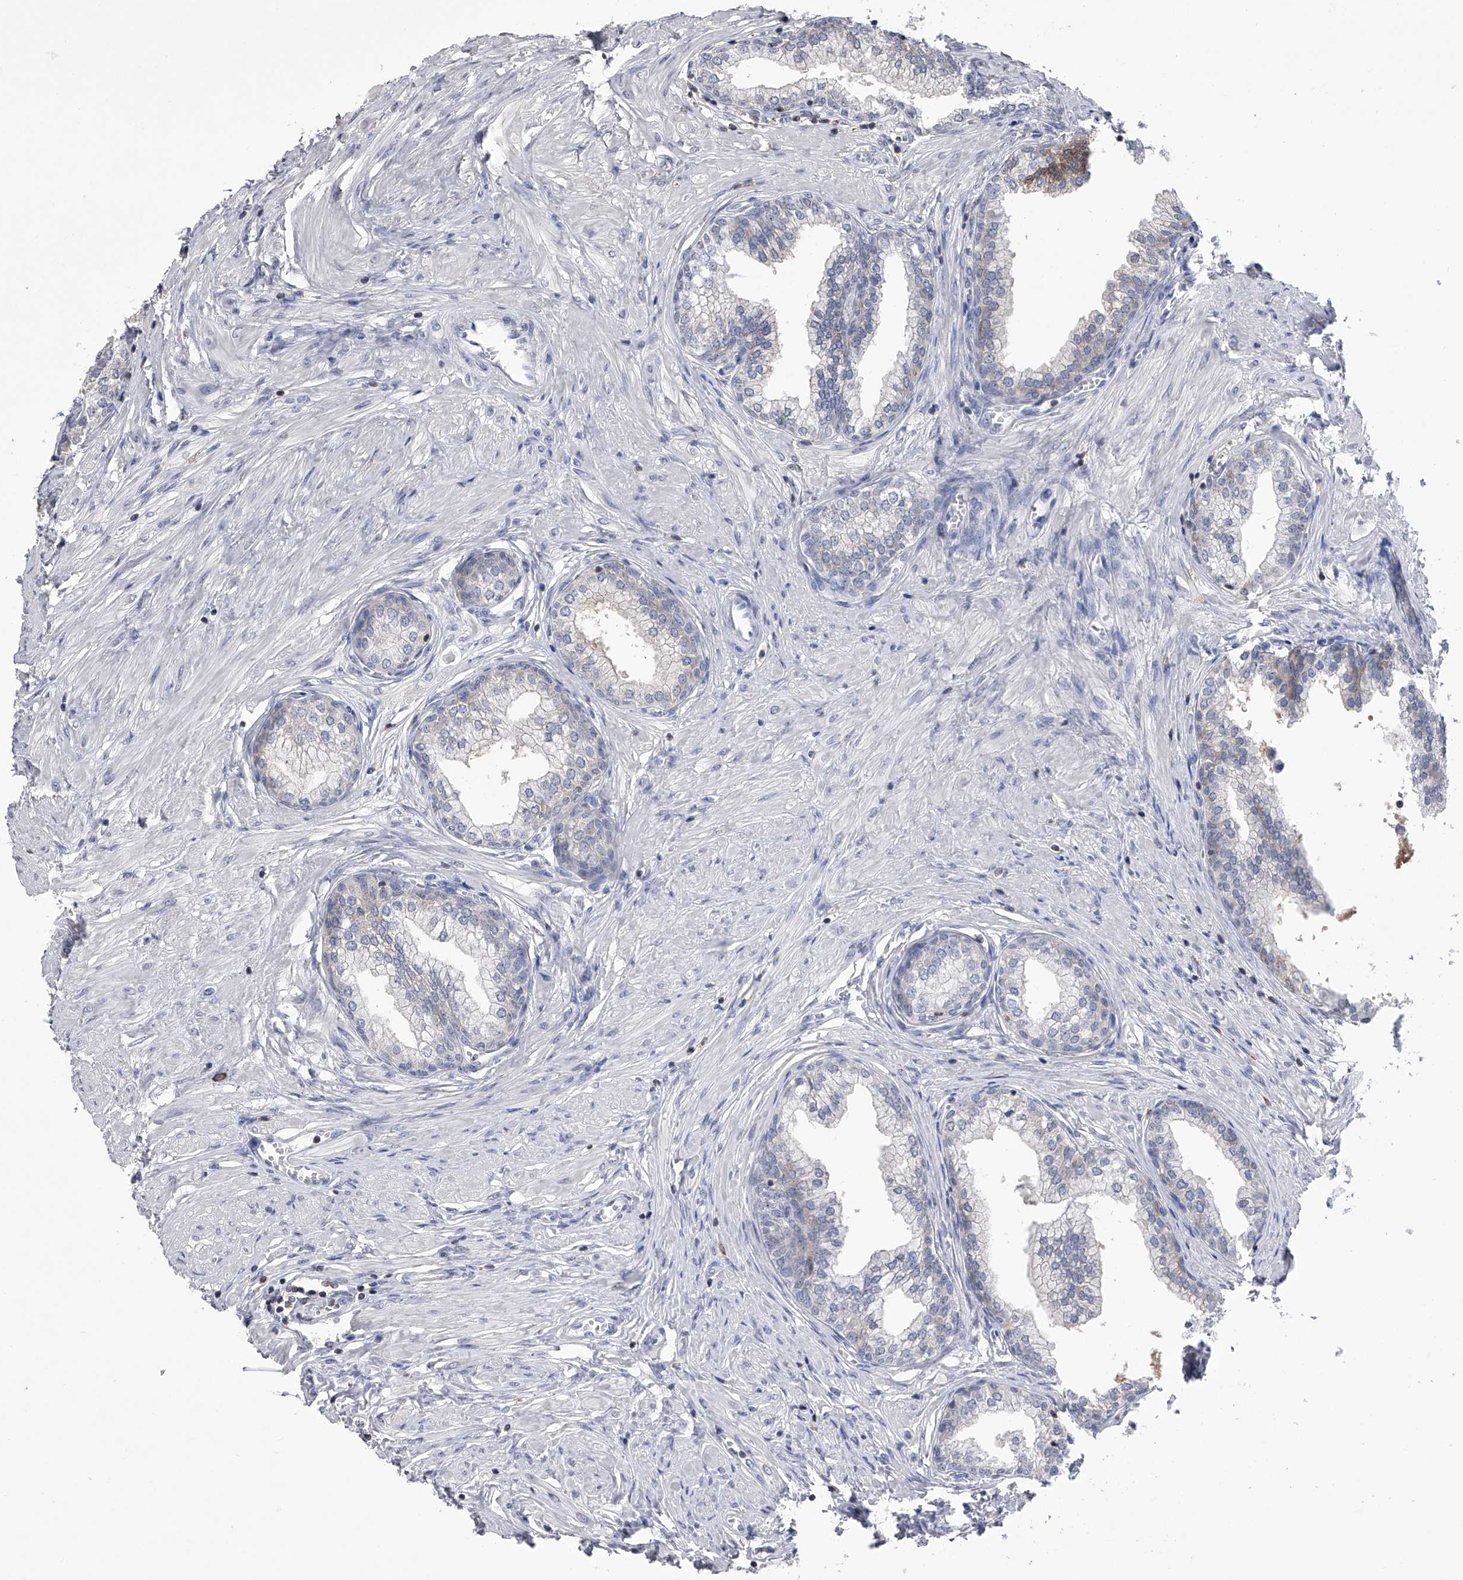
{"staining": {"intensity": "moderate", "quantity": "25%-75%", "location": "cytoplasmic/membranous"}, "tissue": "prostate", "cell_type": "Glandular cells", "image_type": "normal", "snomed": [{"axis": "morphology", "description": "Normal tissue, NOS"}, {"axis": "morphology", "description": "Urothelial carcinoma, Low grade"}, {"axis": "topography", "description": "Urinary bladder"}, {"axis": "topography", "description": "Prostate"}], "caption": "The photomicrograph shows staining of unremarkable prostate, revealing moderate cytoplasmic/membranous protein positivity (brown color) within glandular cells.", "gene": "TASP1", "patient": {"sex": "male", "age": 60}}